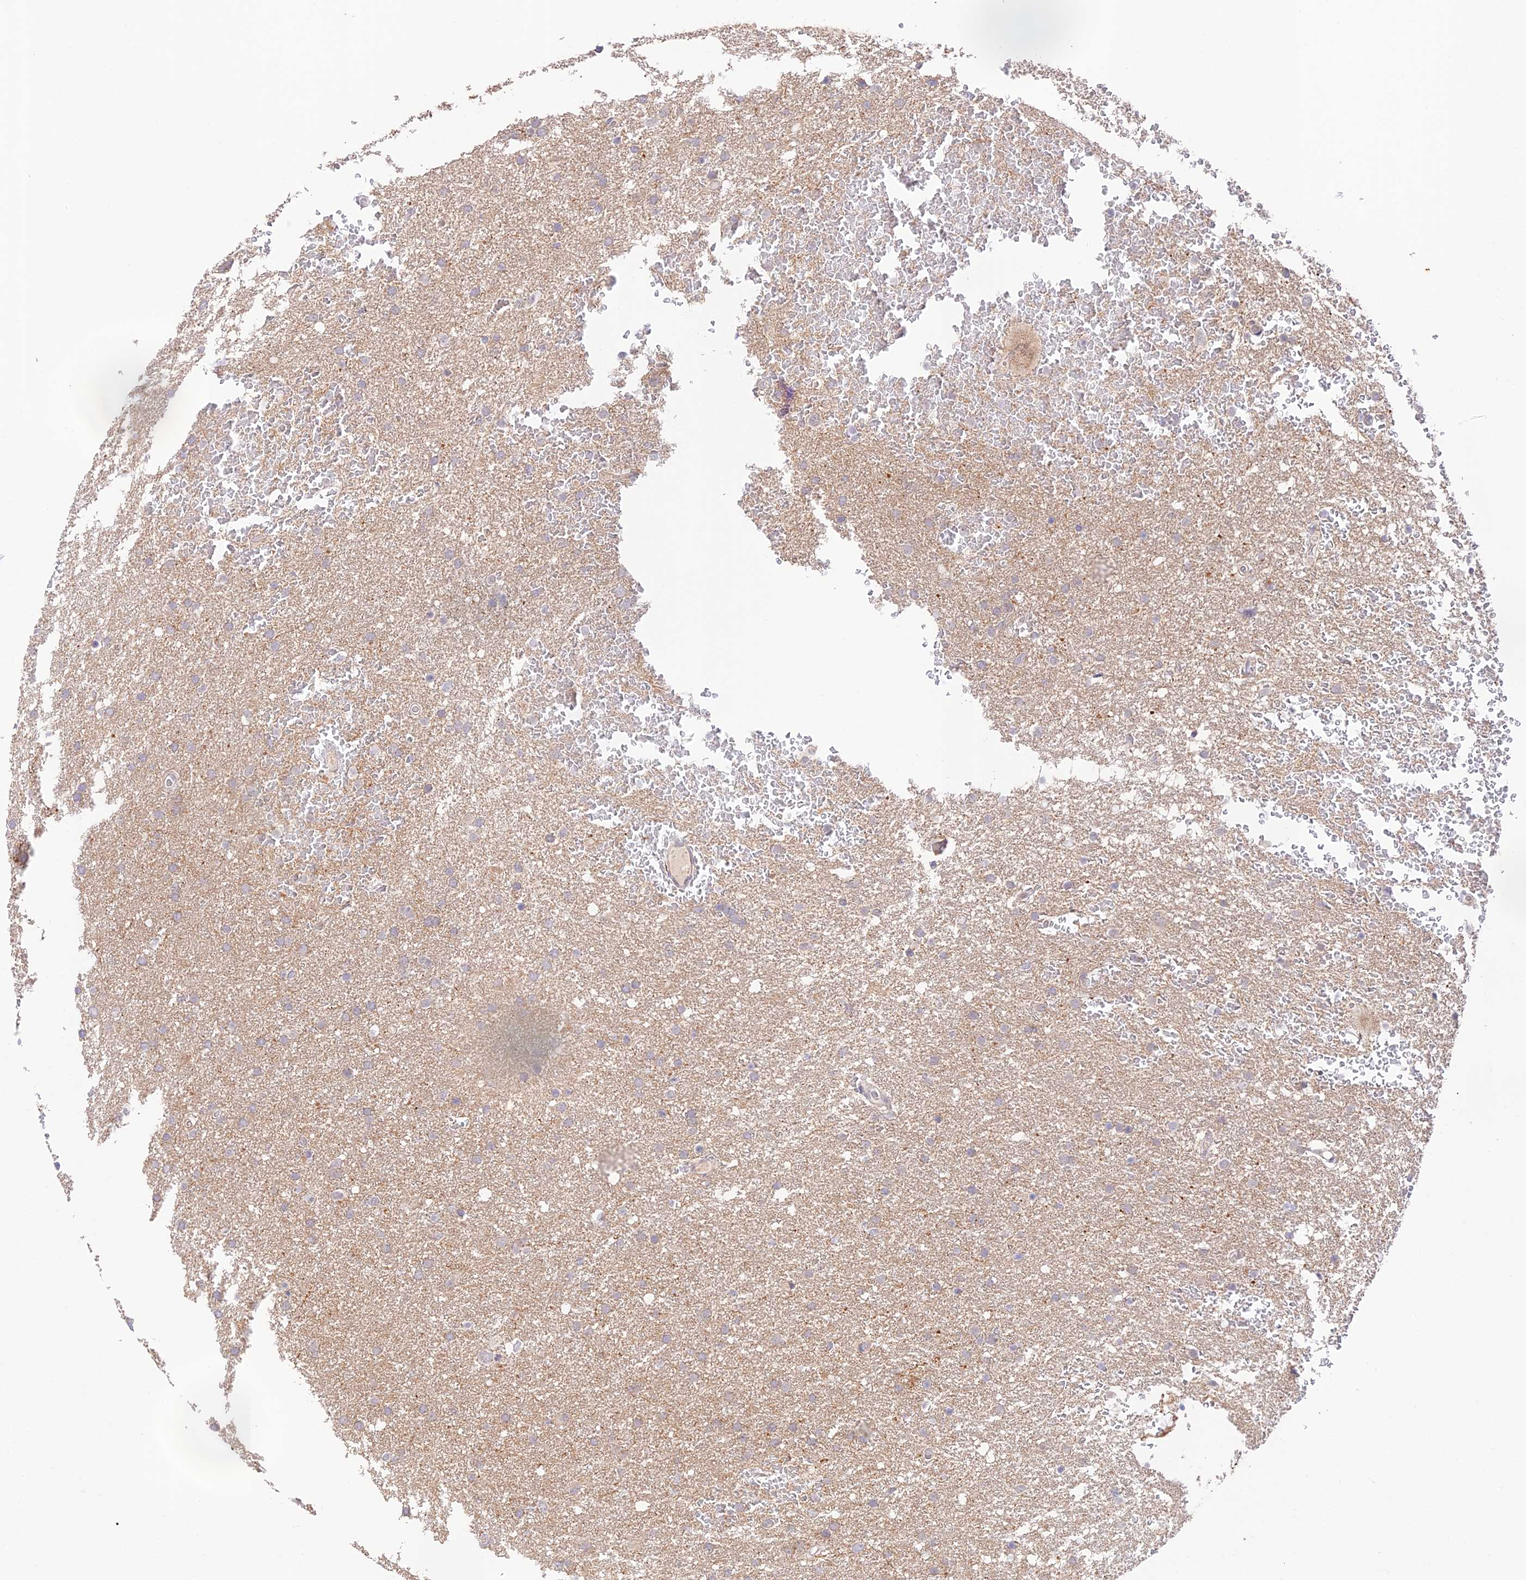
{"staining": {"intensity": "negative", "quantity": "none", "location": "none"}, "tissue": "glioma", "cell_type": "Tumor cells", "image_type": "cancer", "snomed": [{"axis": "morphology", "description": "Glioma, malignant, High grade"}, {"axis": "topography", "description": "Cerebral cortex"}], "caption": "Immunohistochemical staining of human glioma displays no significant positivity in tumor cells.", "gene": "CAMSAP3", "patient": {"sex": "female", "age": 36}}